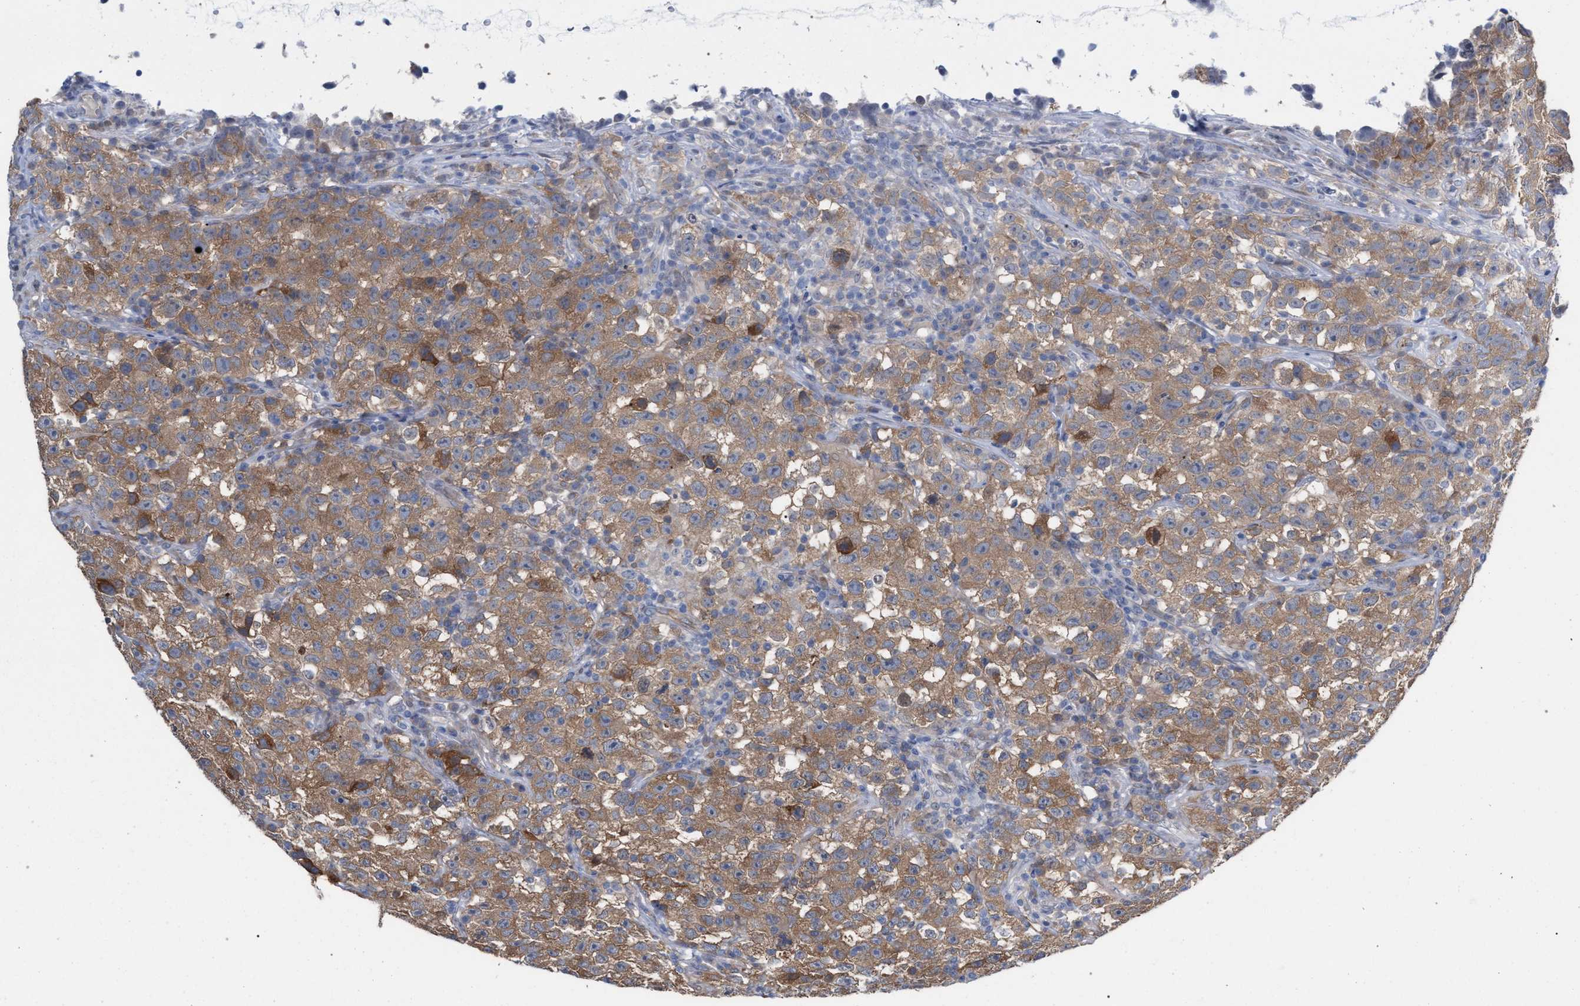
{"staining": {"intensity": "moderate", "quantity": ">75%", "location": "cytoplasmic/membranous"}, "tissue": "testis cancer", "cell_type": "Tumor cells", "image_type": "cancer", "snomed": [{"axis": "morphology", "description": "Seminoma, NOS"}, {"axis": "topography", "description": "Testis"}], "caption": "IHC histopathology image of testis seminoma stained for a protein (brown), which reveals medium levels of moderate cytoplasmic/membranous staining in approximately >75% of tumor cells.", "gene": "FHOD3", "patient": {"sex": "male", "age": 22}}